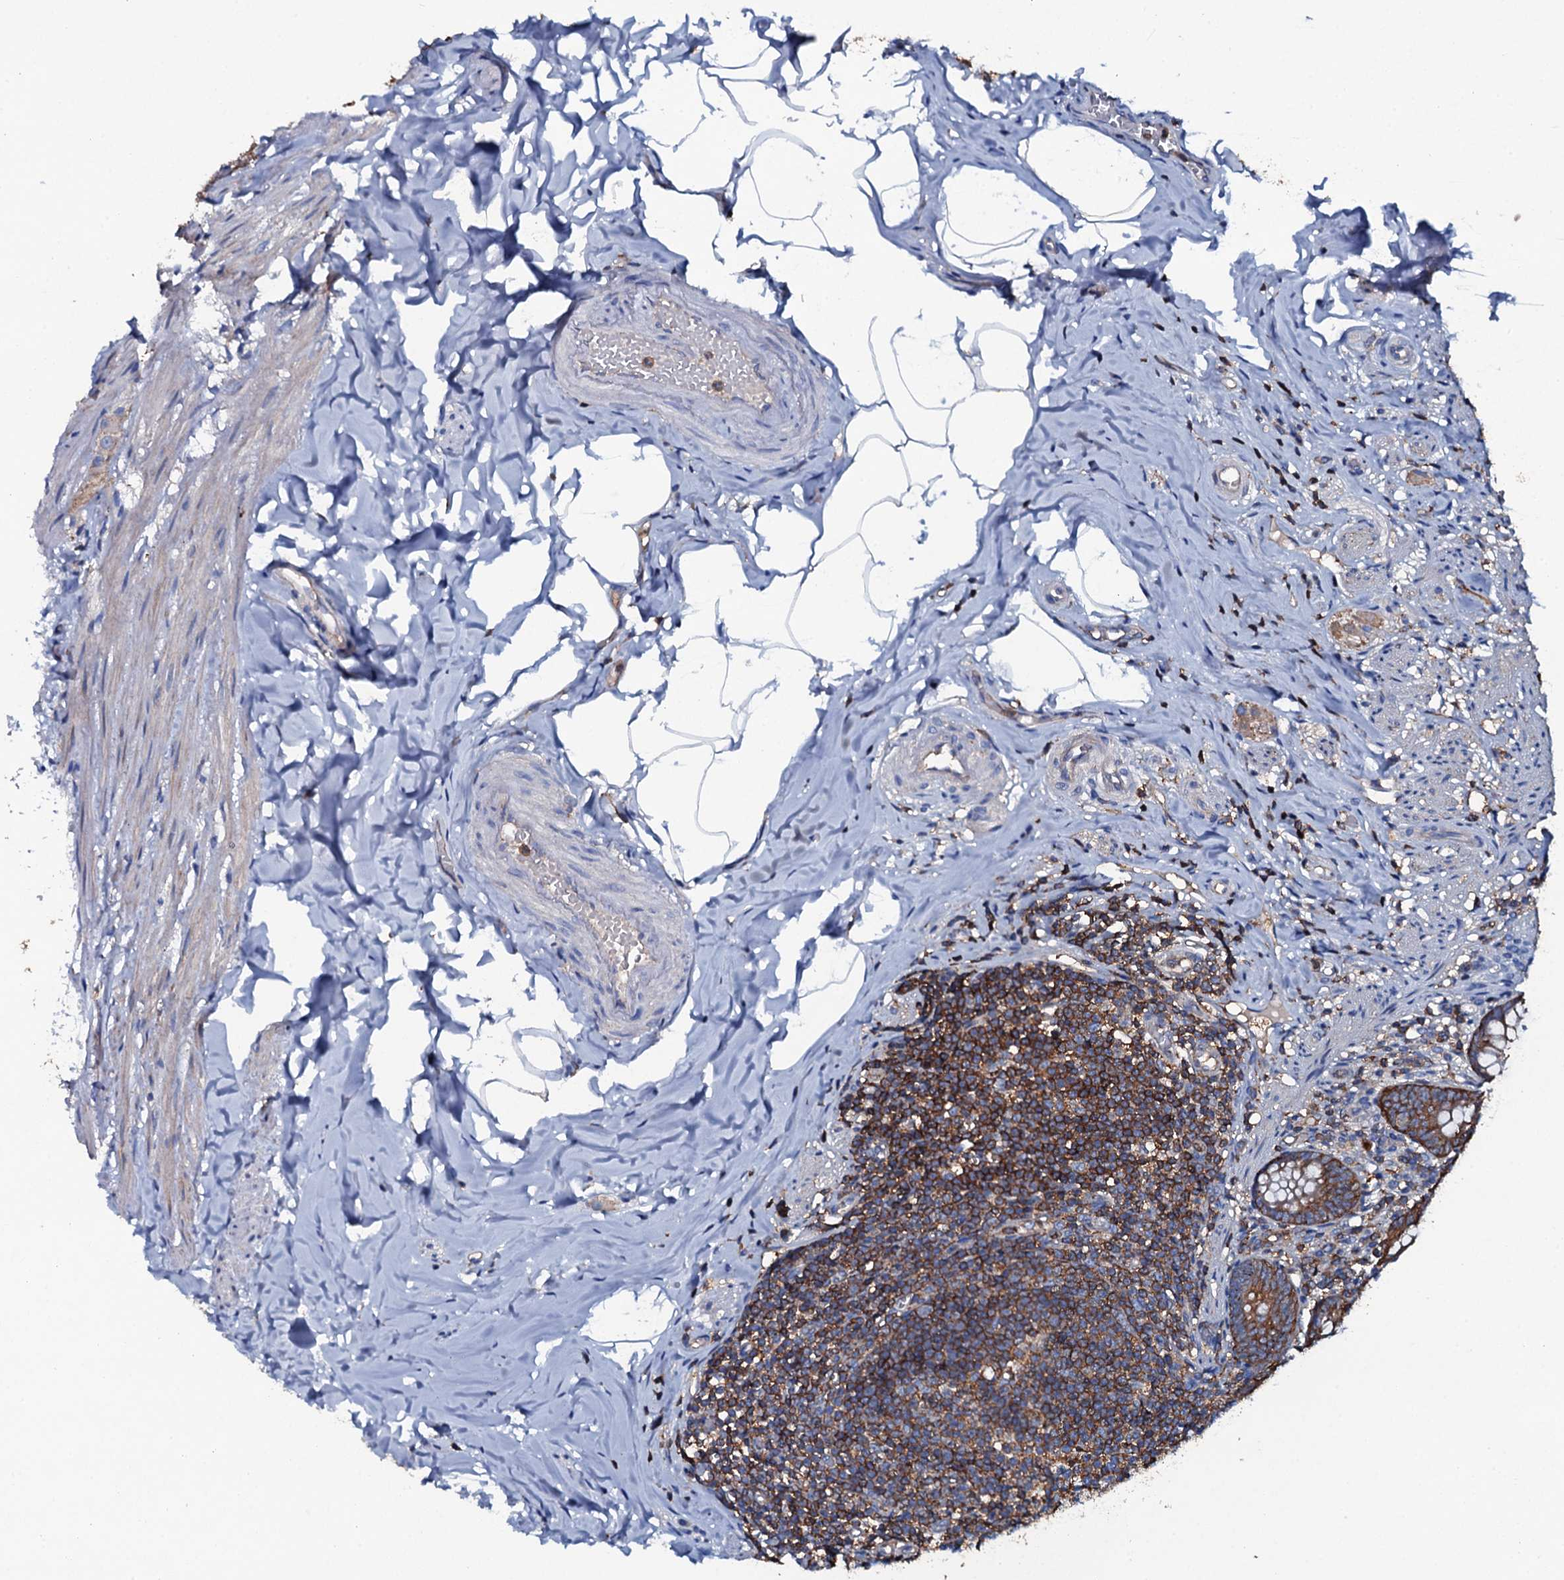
{"staining": {"intensity": "moderate", "quantity": ">75%", "location": "cytoplasmic/membranous"}, "tissue": "appendix", "cell_type": "Glandular cells", "image_type": "normal", "snomed": [{"axis": "morphology", "description": "Normal tissue, NOS"}, {"axis": "topography", "description": "Appendix"}], "caption": "This image displays normal appendix stained with immunohistochemistry to label a protein in brown. The cytoplasmic/membranous of glandular cells show moderate positivity for the protein. Nuclei are counter-stained blue.", "gene": "MS4A4E", "patient": {"sex": "male", "age": 55}}